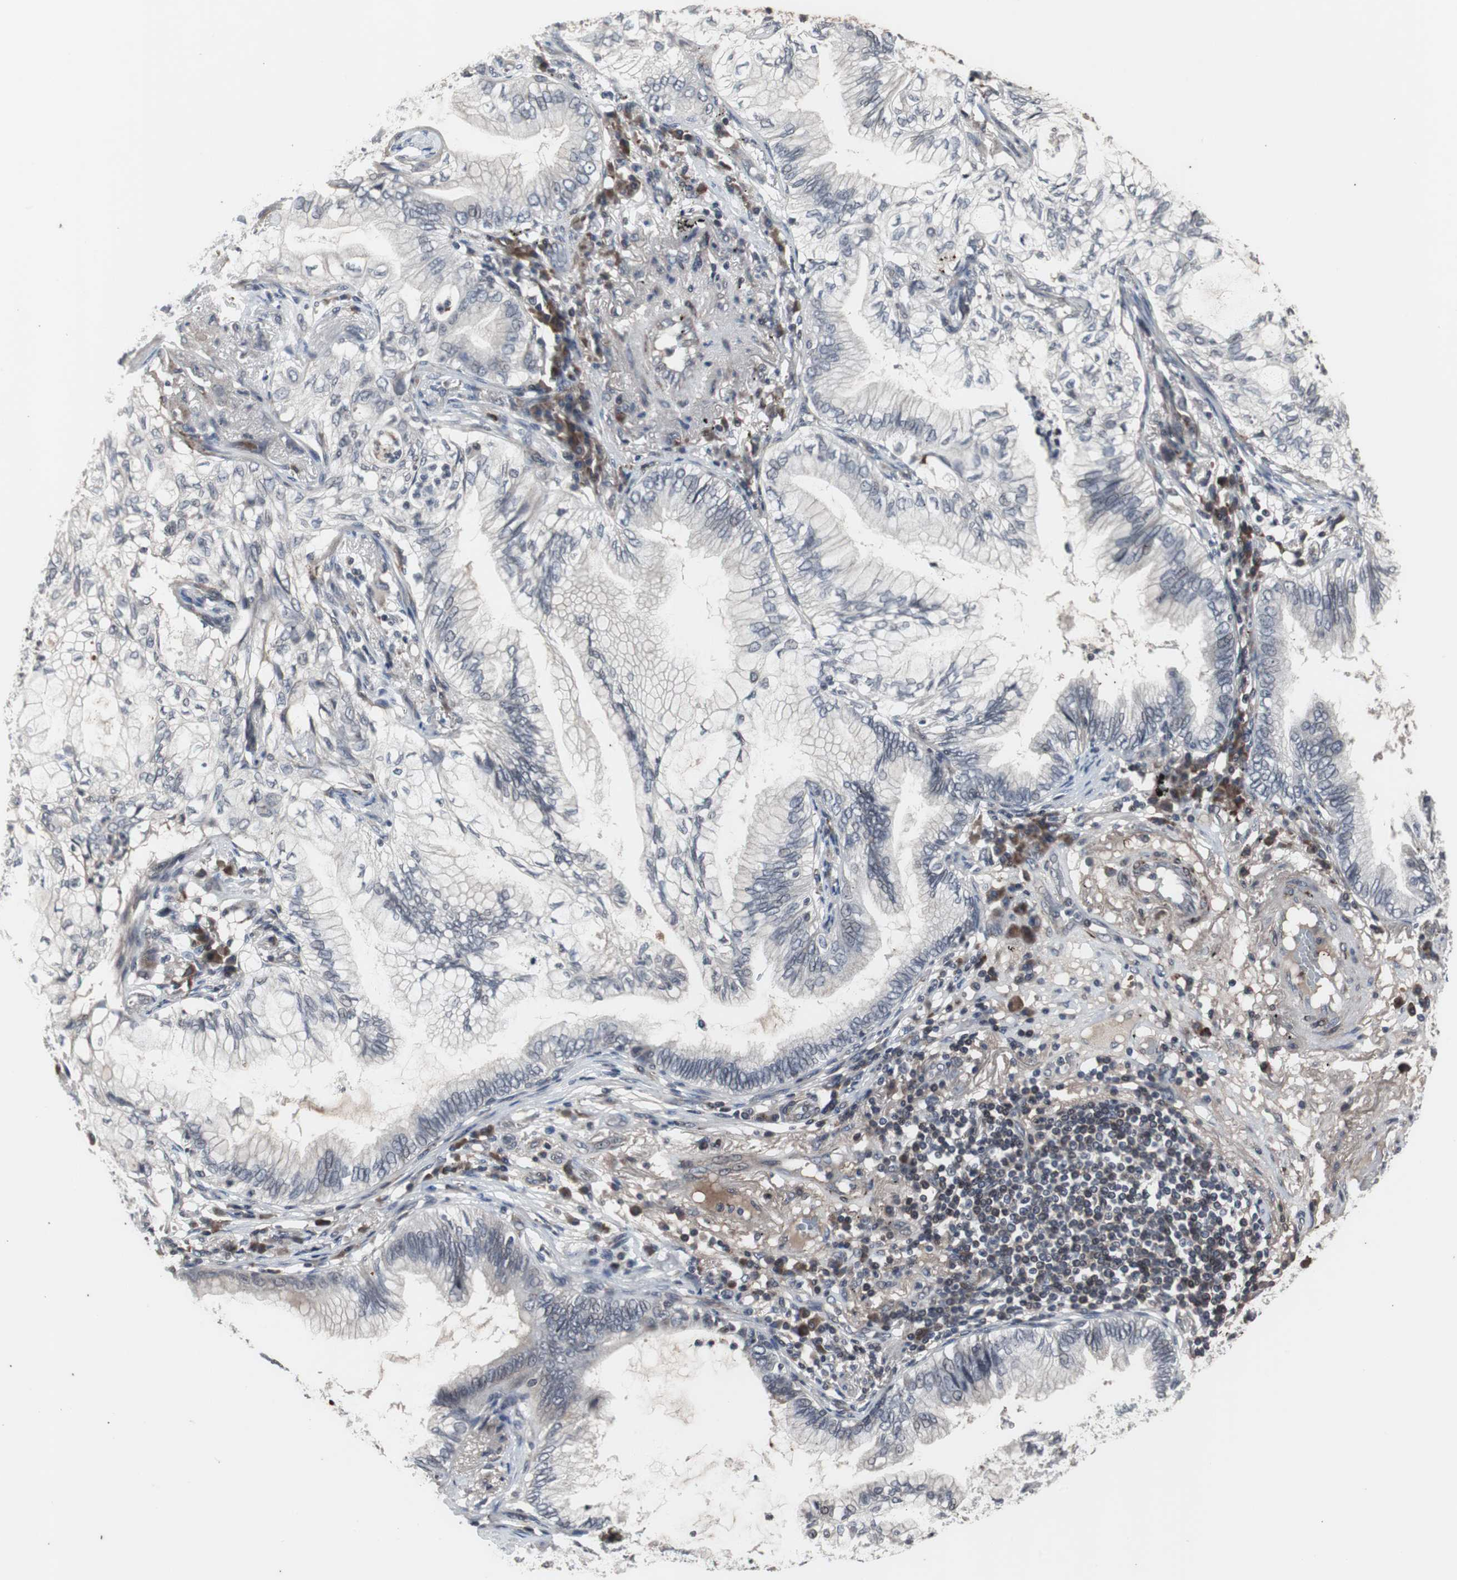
{"staining": {"intensity": "negative", "quantity": "none", "location": "none"}, "tissue": "lung cancer", "cell_type": "Tumor cells", "image_type": "cancer", "snomed": [{"axis": "morphology", "description": "Adenocarcinoma, NOS"}, {"axis": "topography", "description": "Lung"}], "caption": "Immunohistochemical staining of lung adenocarcinoma exhibits no significant expression in tumor cells. The staining was performed using DAB (3,3'-diaminobenzidine) to visualize the protein expression in brown, while the nuclei were stained in blue with hematoxylin (Magnification: 20x).", "gene": "CRADD", "patient": {"sex": "female", "age": 70}}